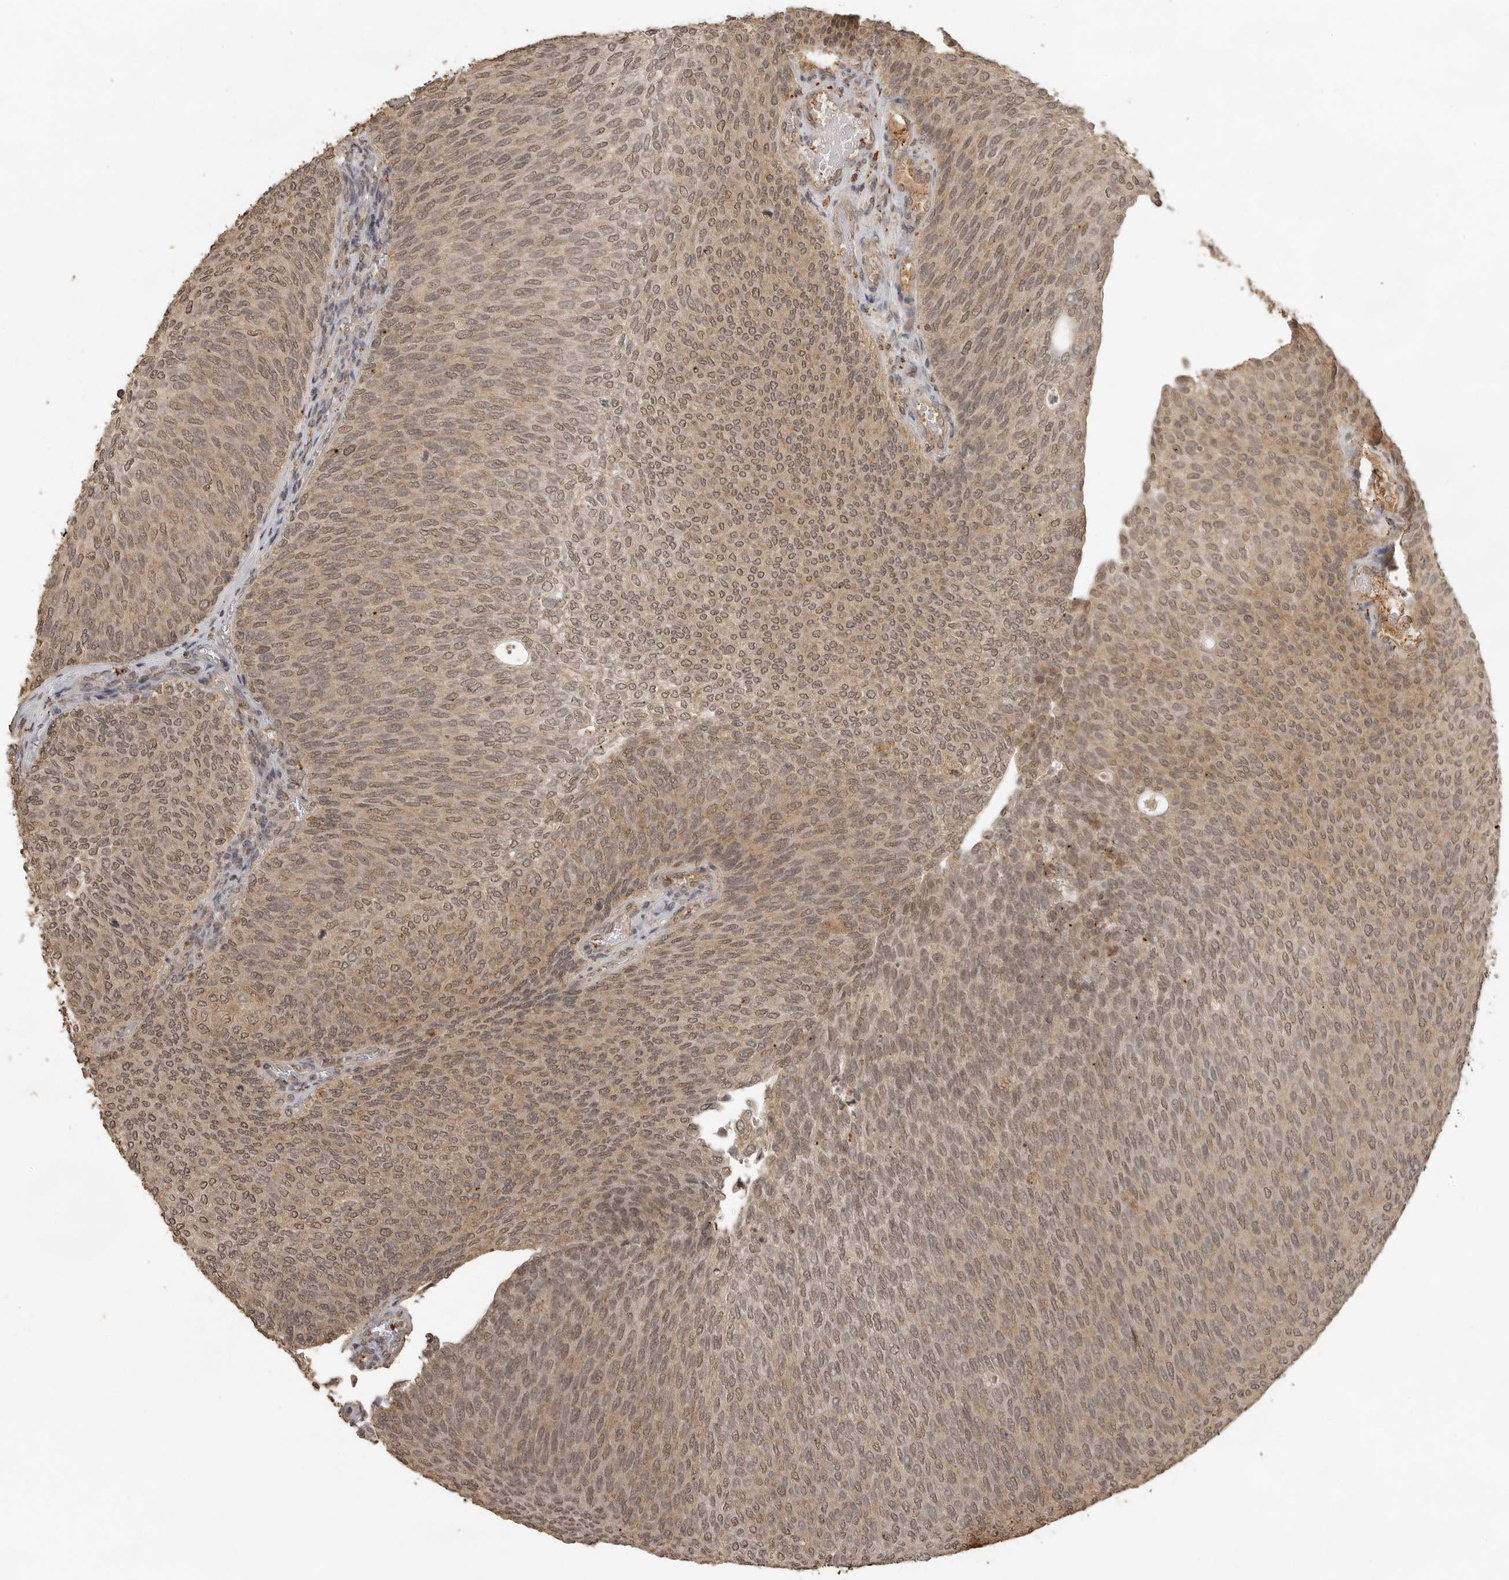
{"staining": {"intensity": "moderate", "quantity": ">75%", "location": "cytoplasmic/membranous,nuclear"}, "tissue": "urothelial cancer", "cell_type": "Tumor cells", "image_type": "cancer", "snomed": [{"axis": "morphology", "description": "Urothelial carcinoma, Low grade"}, {"axis": "topography", "description": "Urinary bladder"}], "caption": "A histopathology image of urothelial carcinoma (low-grade) stained for a protein displays moderate cytoplasmic/membranous and nuclear brown staining in tumor cells.", "gene": "CTF1", "patient": {"sex": "female", "age": 79}}